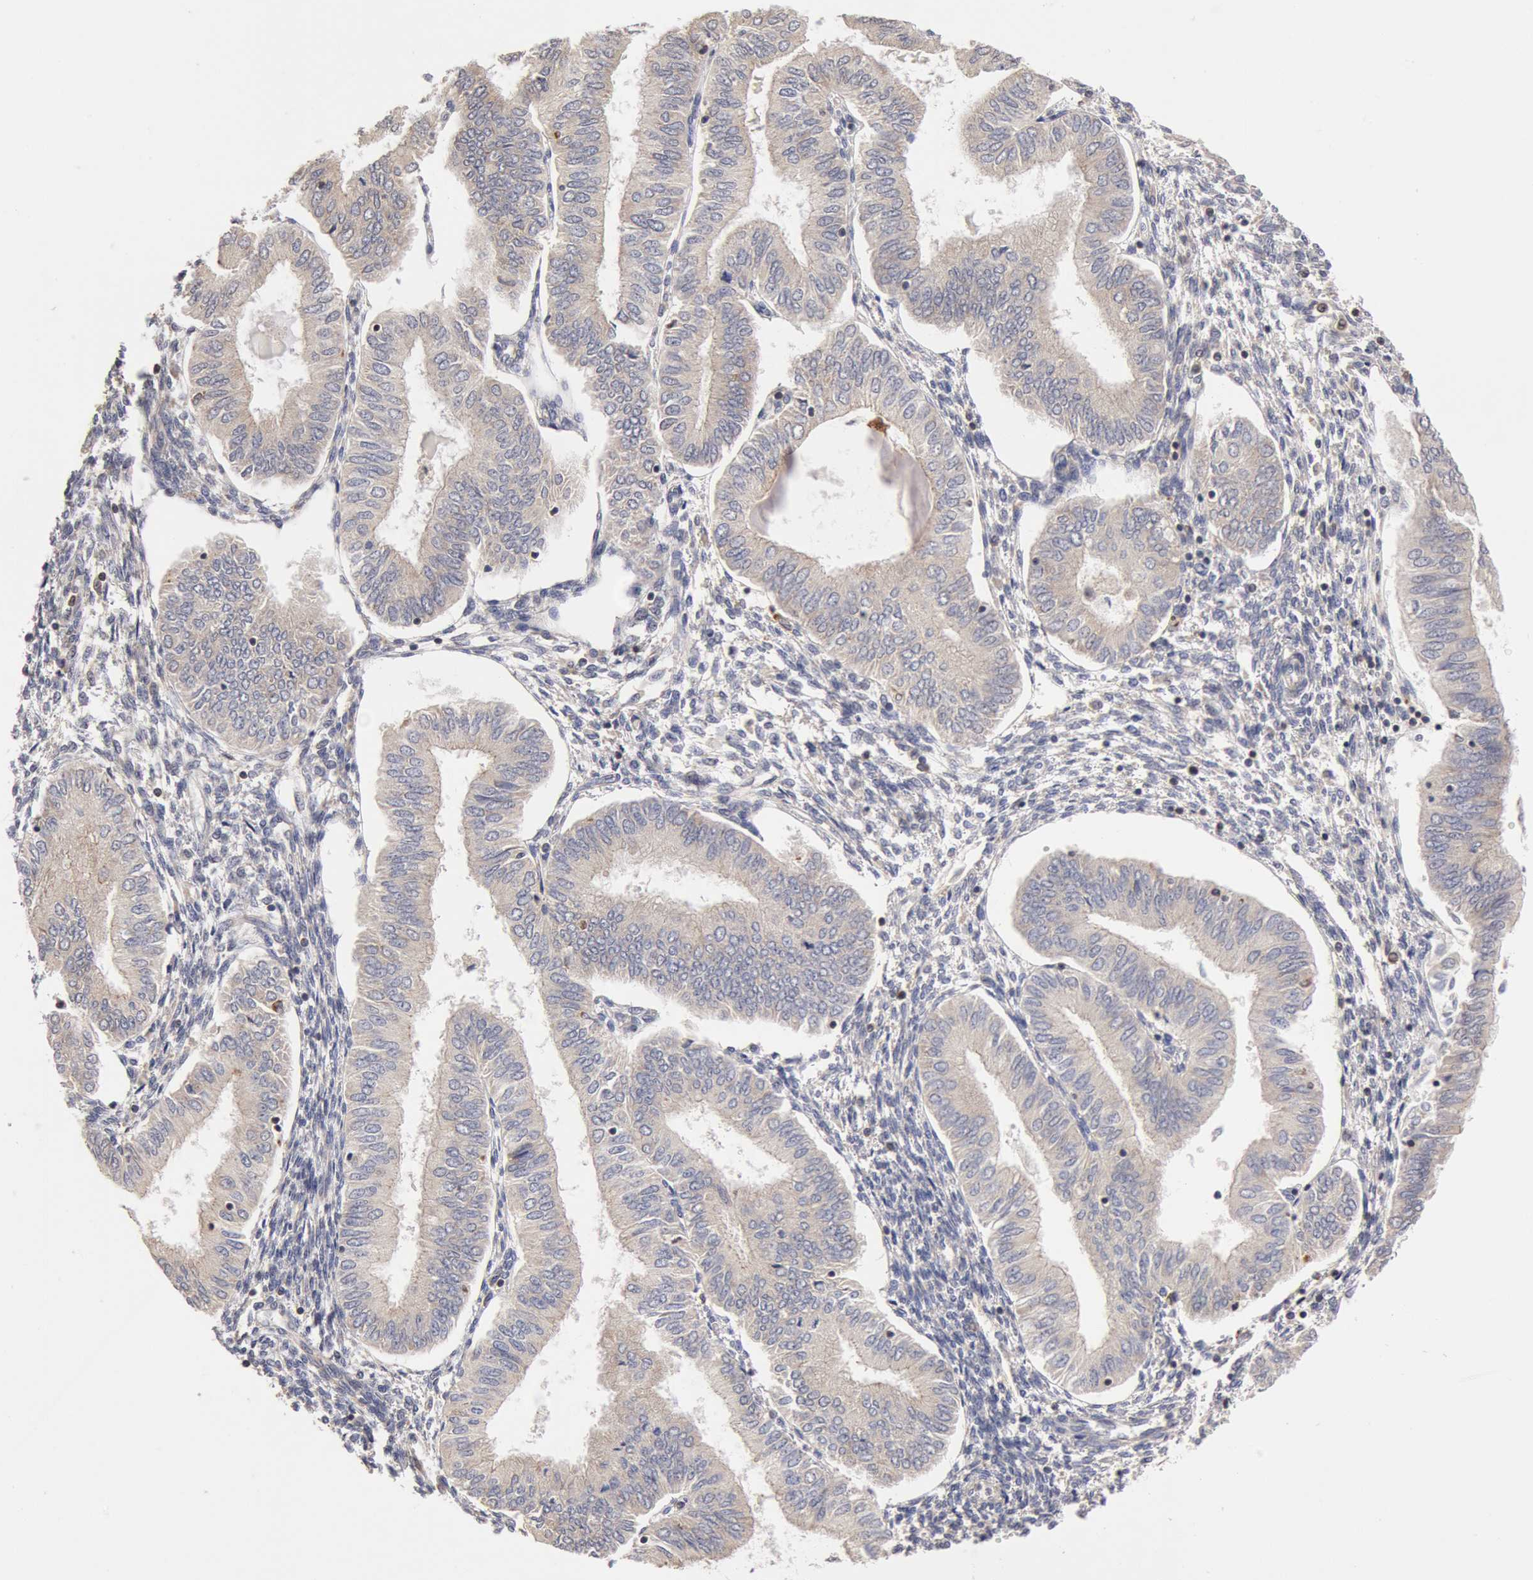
{"staining": {"intensity": "negative", "quantity": "none", "location": "none"}, "tissue": "endometrial cancer", "cell_type": "Tumor cells", "image_type": "cancer", "snomed": [{"axis": "morphology", "description": "Adenocarcinoma, NOS"}, {"axis": "topography", "description": "Endometrium"}], "caption": "Immunohistochemistry of human endometrial cancer reveals no positivity in tumor cells.", "gene": "OSBPL8", "patient": {"sex": "female", "age": 51}}